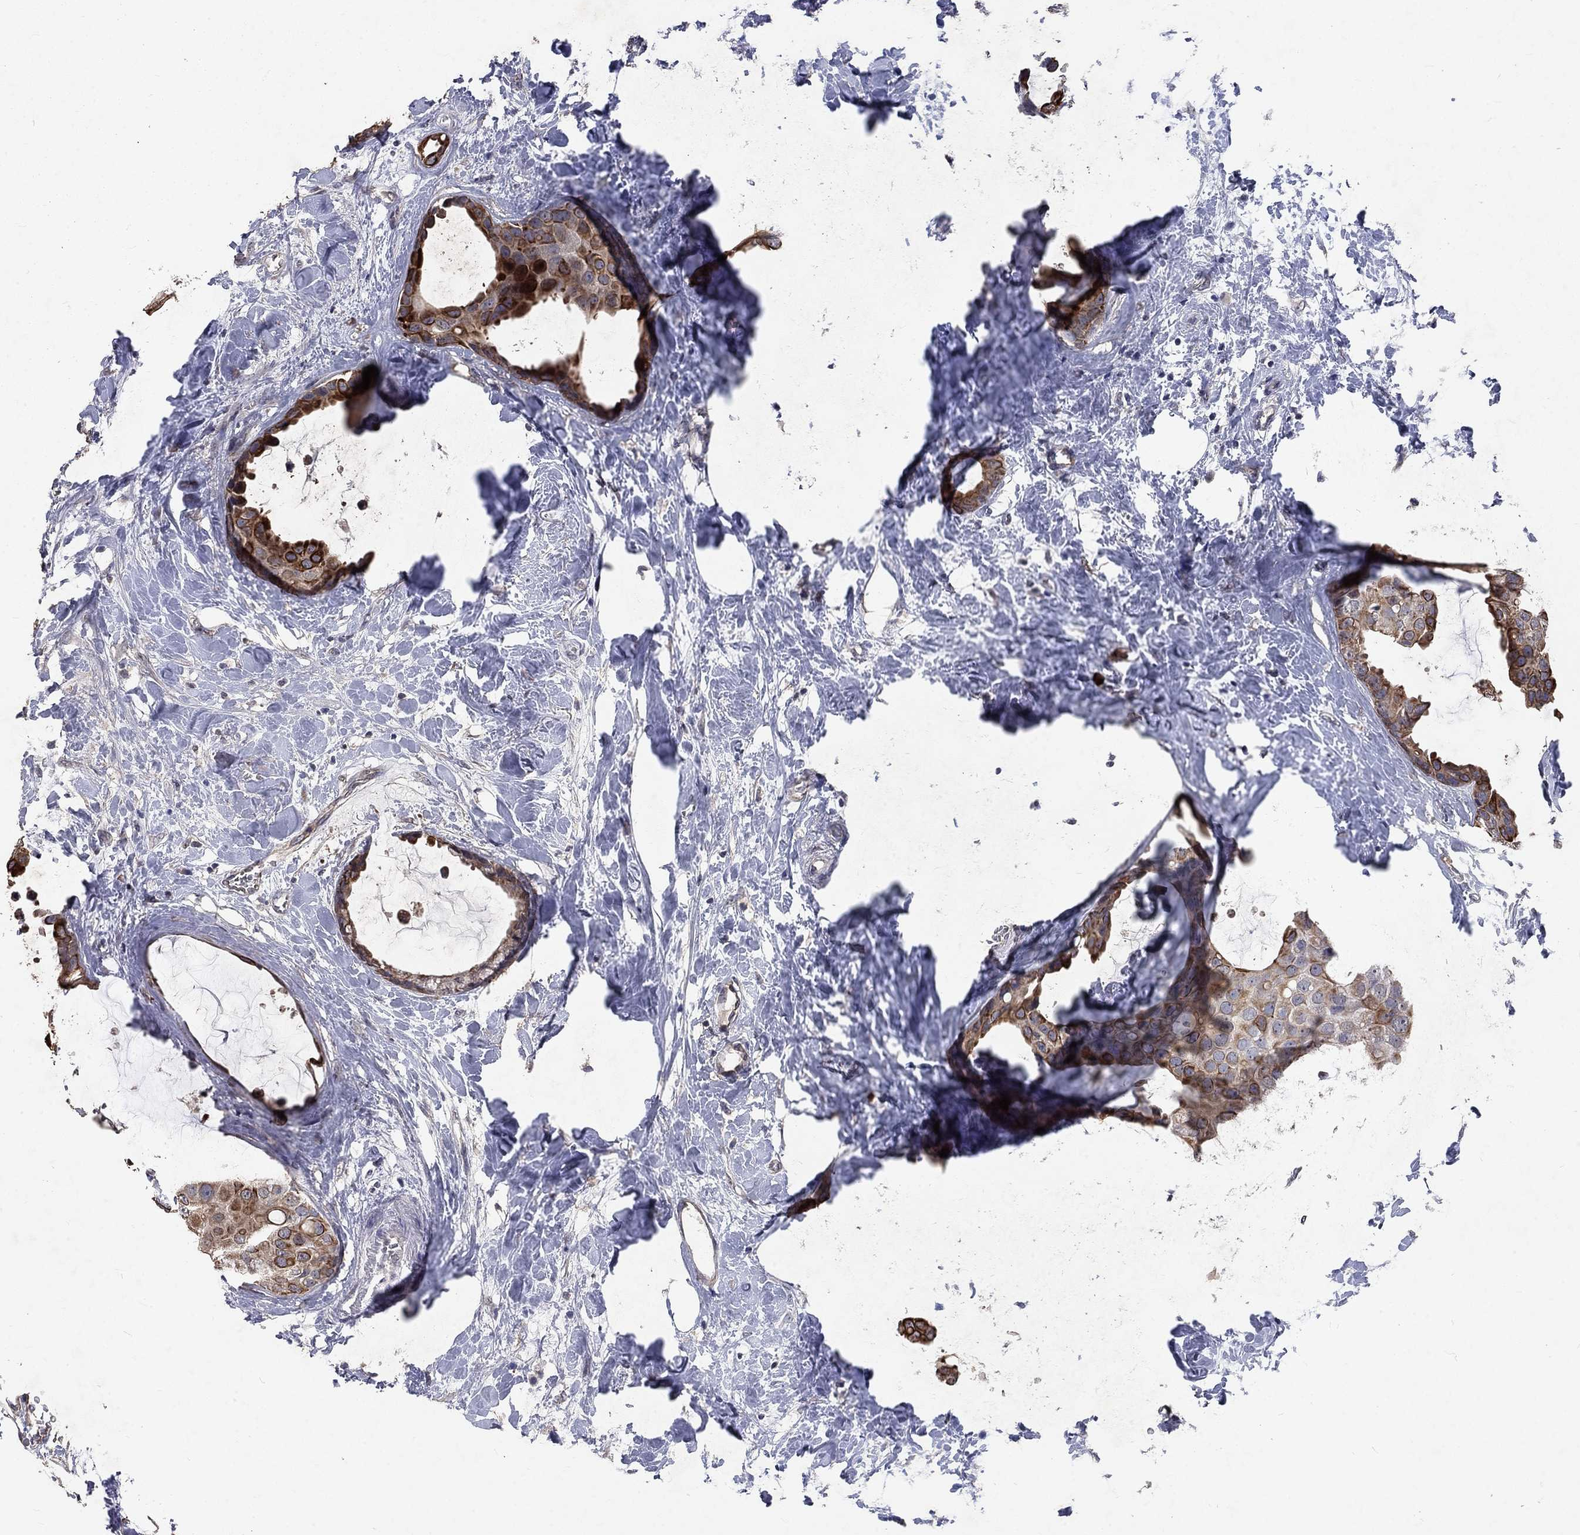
{"staining": {"intensity": "strong", "quantity": "<25%", "location": "cytoplasmic/membranous"}, "tissue": "breast cancer", "cell_type": "Tumor cells", "image_type": "cancer", "snomed": [{"axis": "morphology", "description": "Duct carcinoma"}, {"axis": "topography", "description": "Breast"}], "caption": "Breast infiltrating ductal carcinoma stained with DAB immunohistochemistry (IHC) shows medium levels of strong cytoplasmic/membranous staining in about <25% of tumor cells.", "gene": "CHST5", "patient": {"sex": "female", "age": 45}}